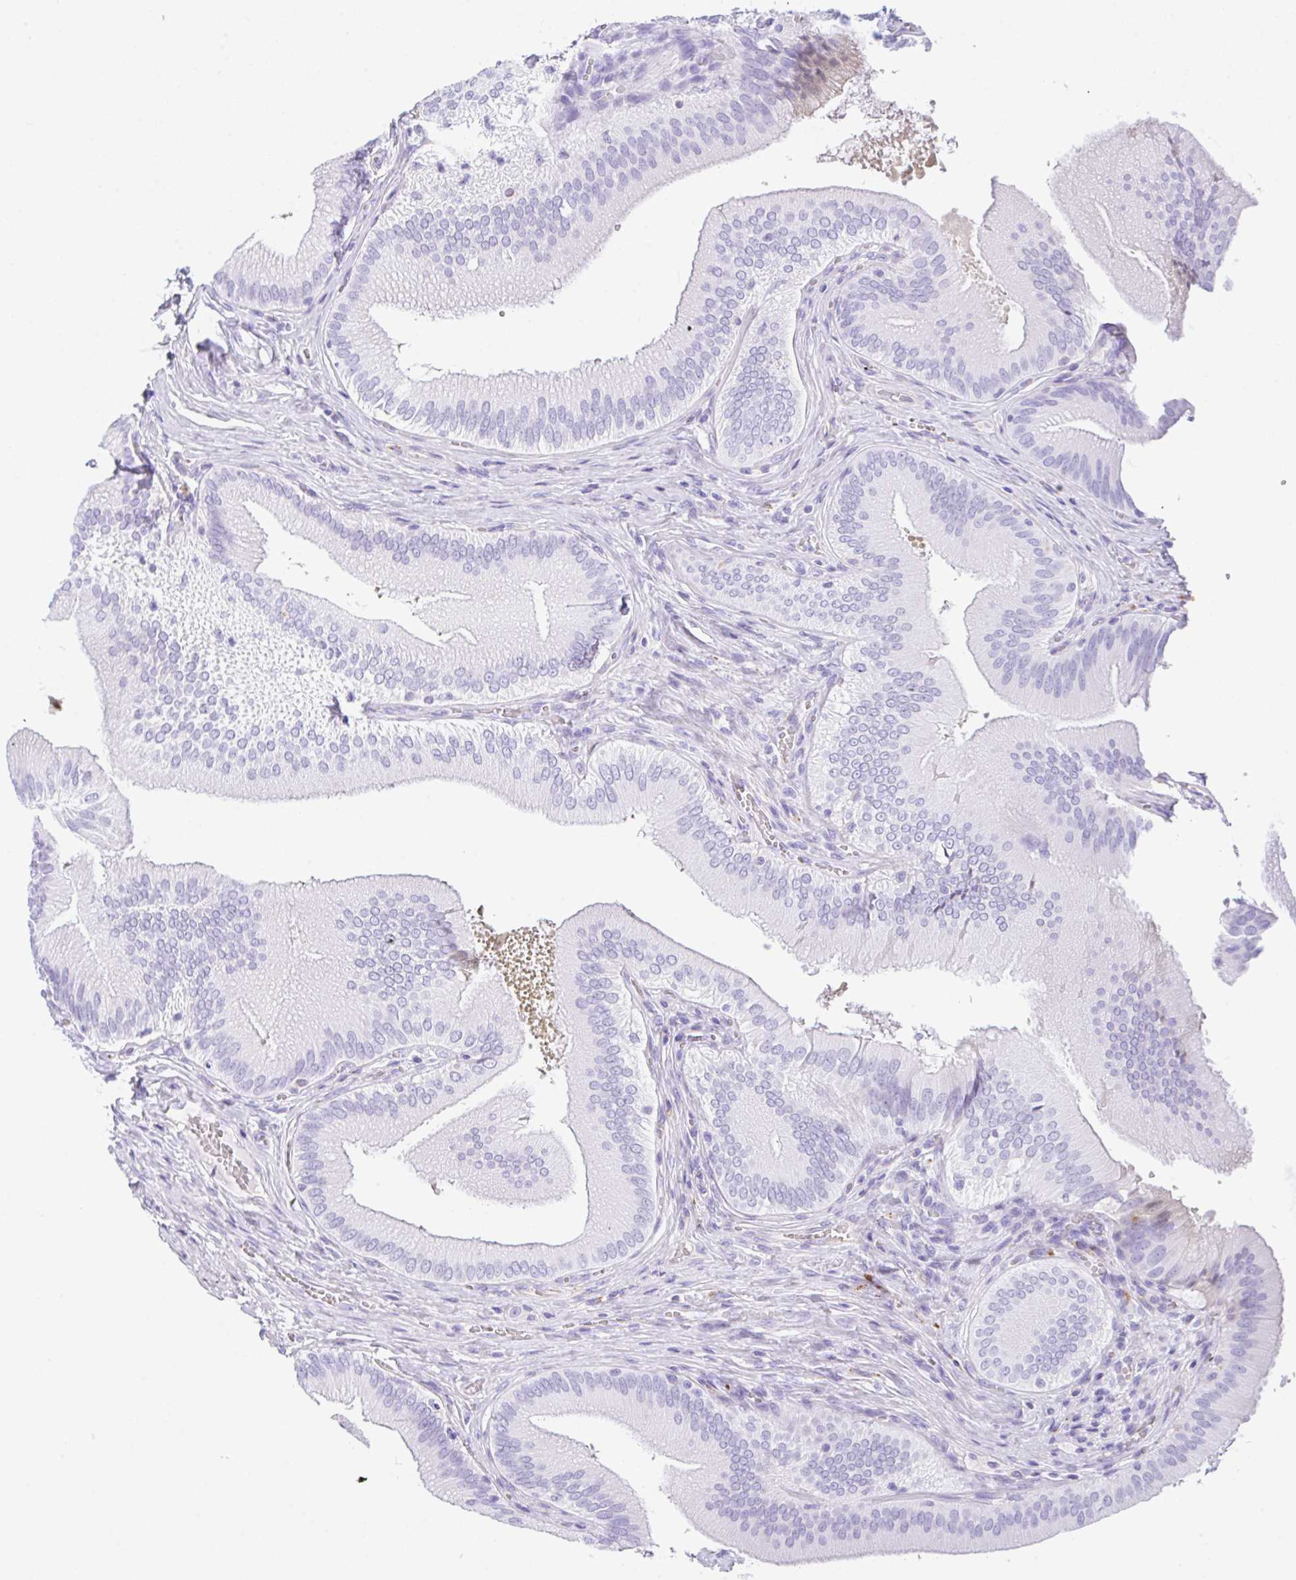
{"staining": {"intensity": "negative", "quantity": "none", "location": "none"}, "tissue": "gallbladder", "cell_type": "Glandular cells", "image_type": "normal", "snomed": [{"axis": "morphology", "description": "Normal tissue, NOS"}, {"axis": "topography", "description": "Gallbladder"}], "caption": "Immunohistochemistry (IHC) micrograph of benign gallbladder: gallbladder stained with DAB (3,3'-diaminobenzidine) exhibits no significant protein positivity in glandular cells. (DAB immunohistochemistry (IHC) visualized using brightfield microscopy, high magnification).", "gene": "NDUFAF8", "patient": {"sex": "male", "age": 17}}